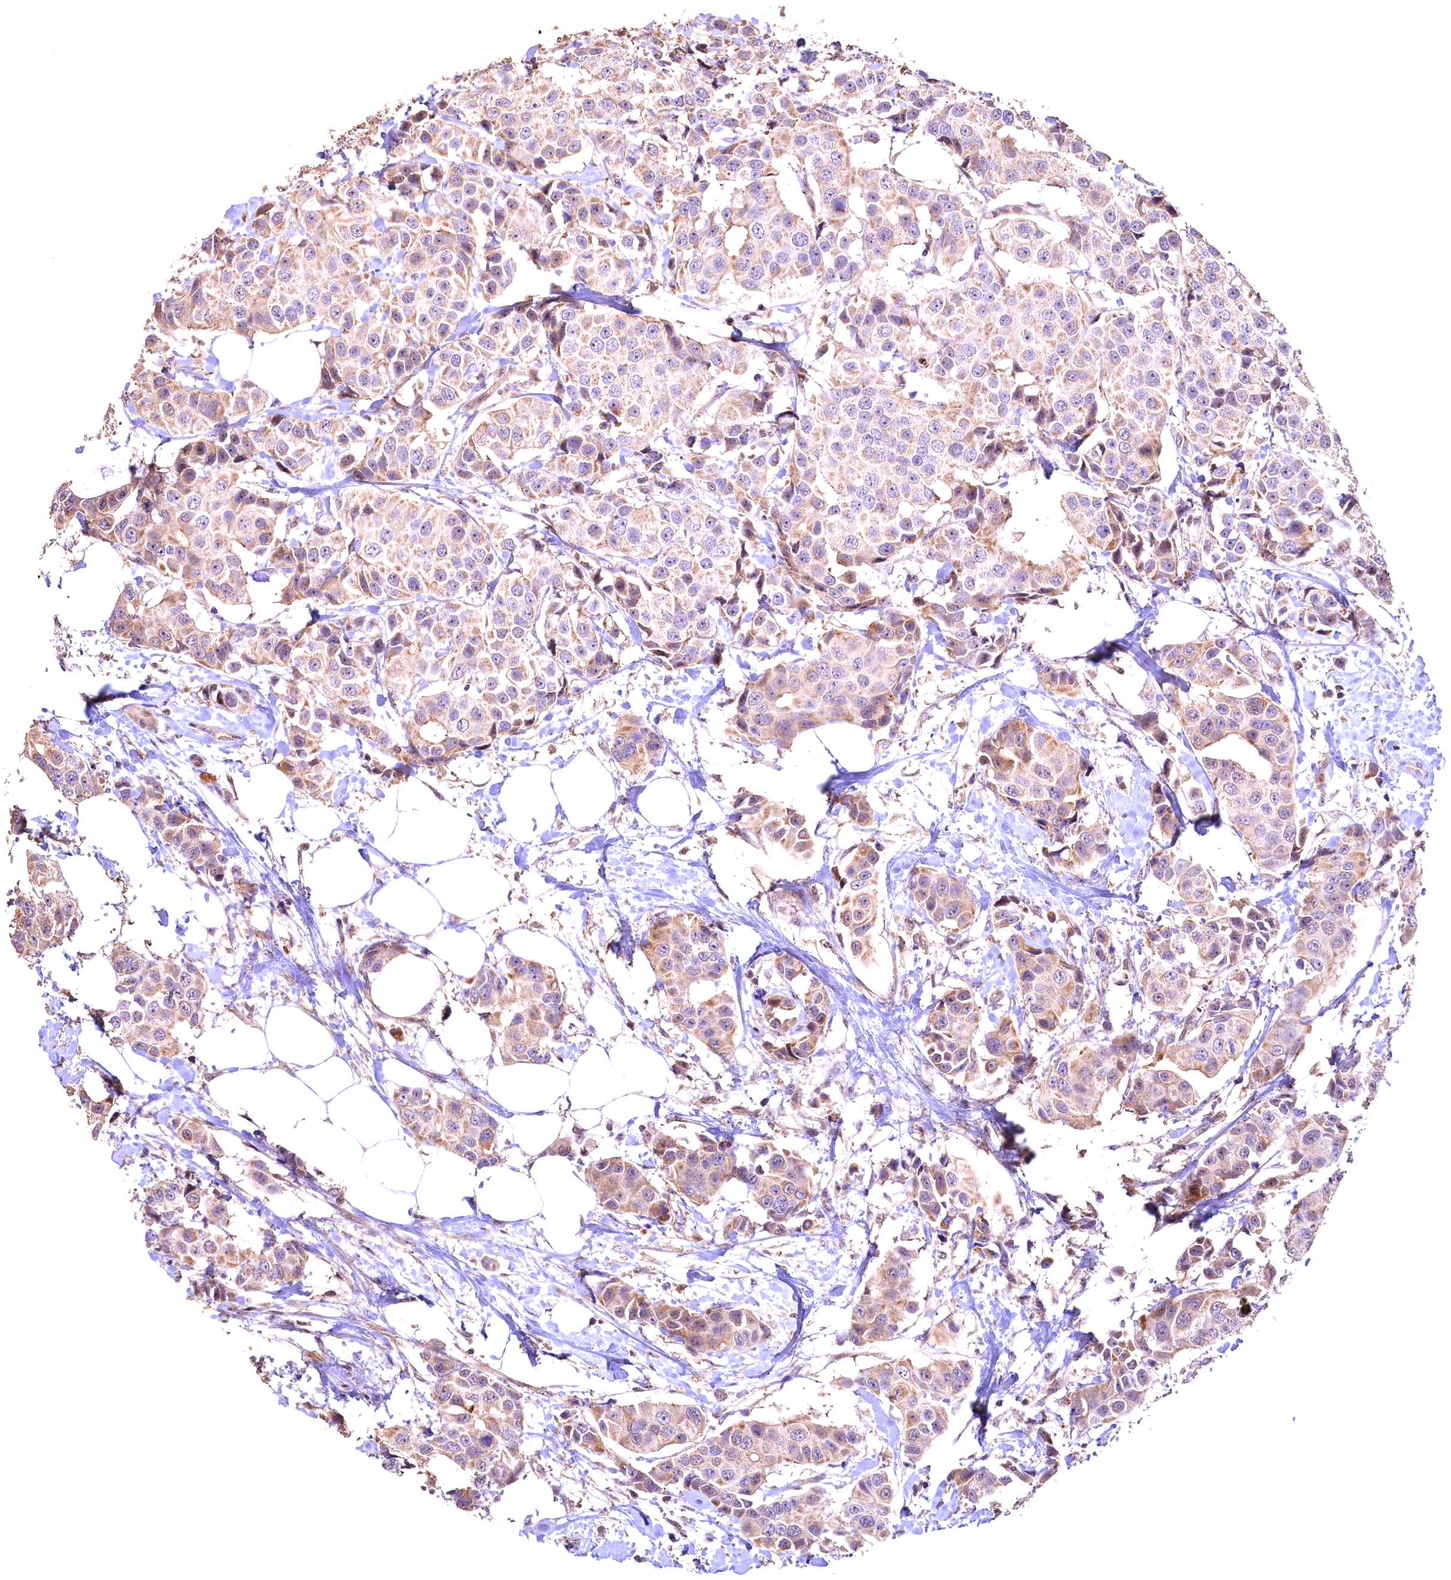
{"staining": {"intensity": "moderate", "quantity": "25%-75%", "location": "cytoplasmic/membranous"}, "tissue": "breast cancer", "cell_type": "Tumor cells", "image_type": "cancer", "snomed": [{"axis": "morphology", "description": "Normal tissue, NOS"}, {"axis": "morphology", "description": "Duct carcinoma"}, {"axis": "topography", "description": "Breast"}], "caption": "Protein staining of breast cancer tissue reveals moderate cytoplasmic/membranous expression in about 25%-75% of tumor cells.", "gene": "FUZ", "patient": {"sex": "female", "age": 39}}